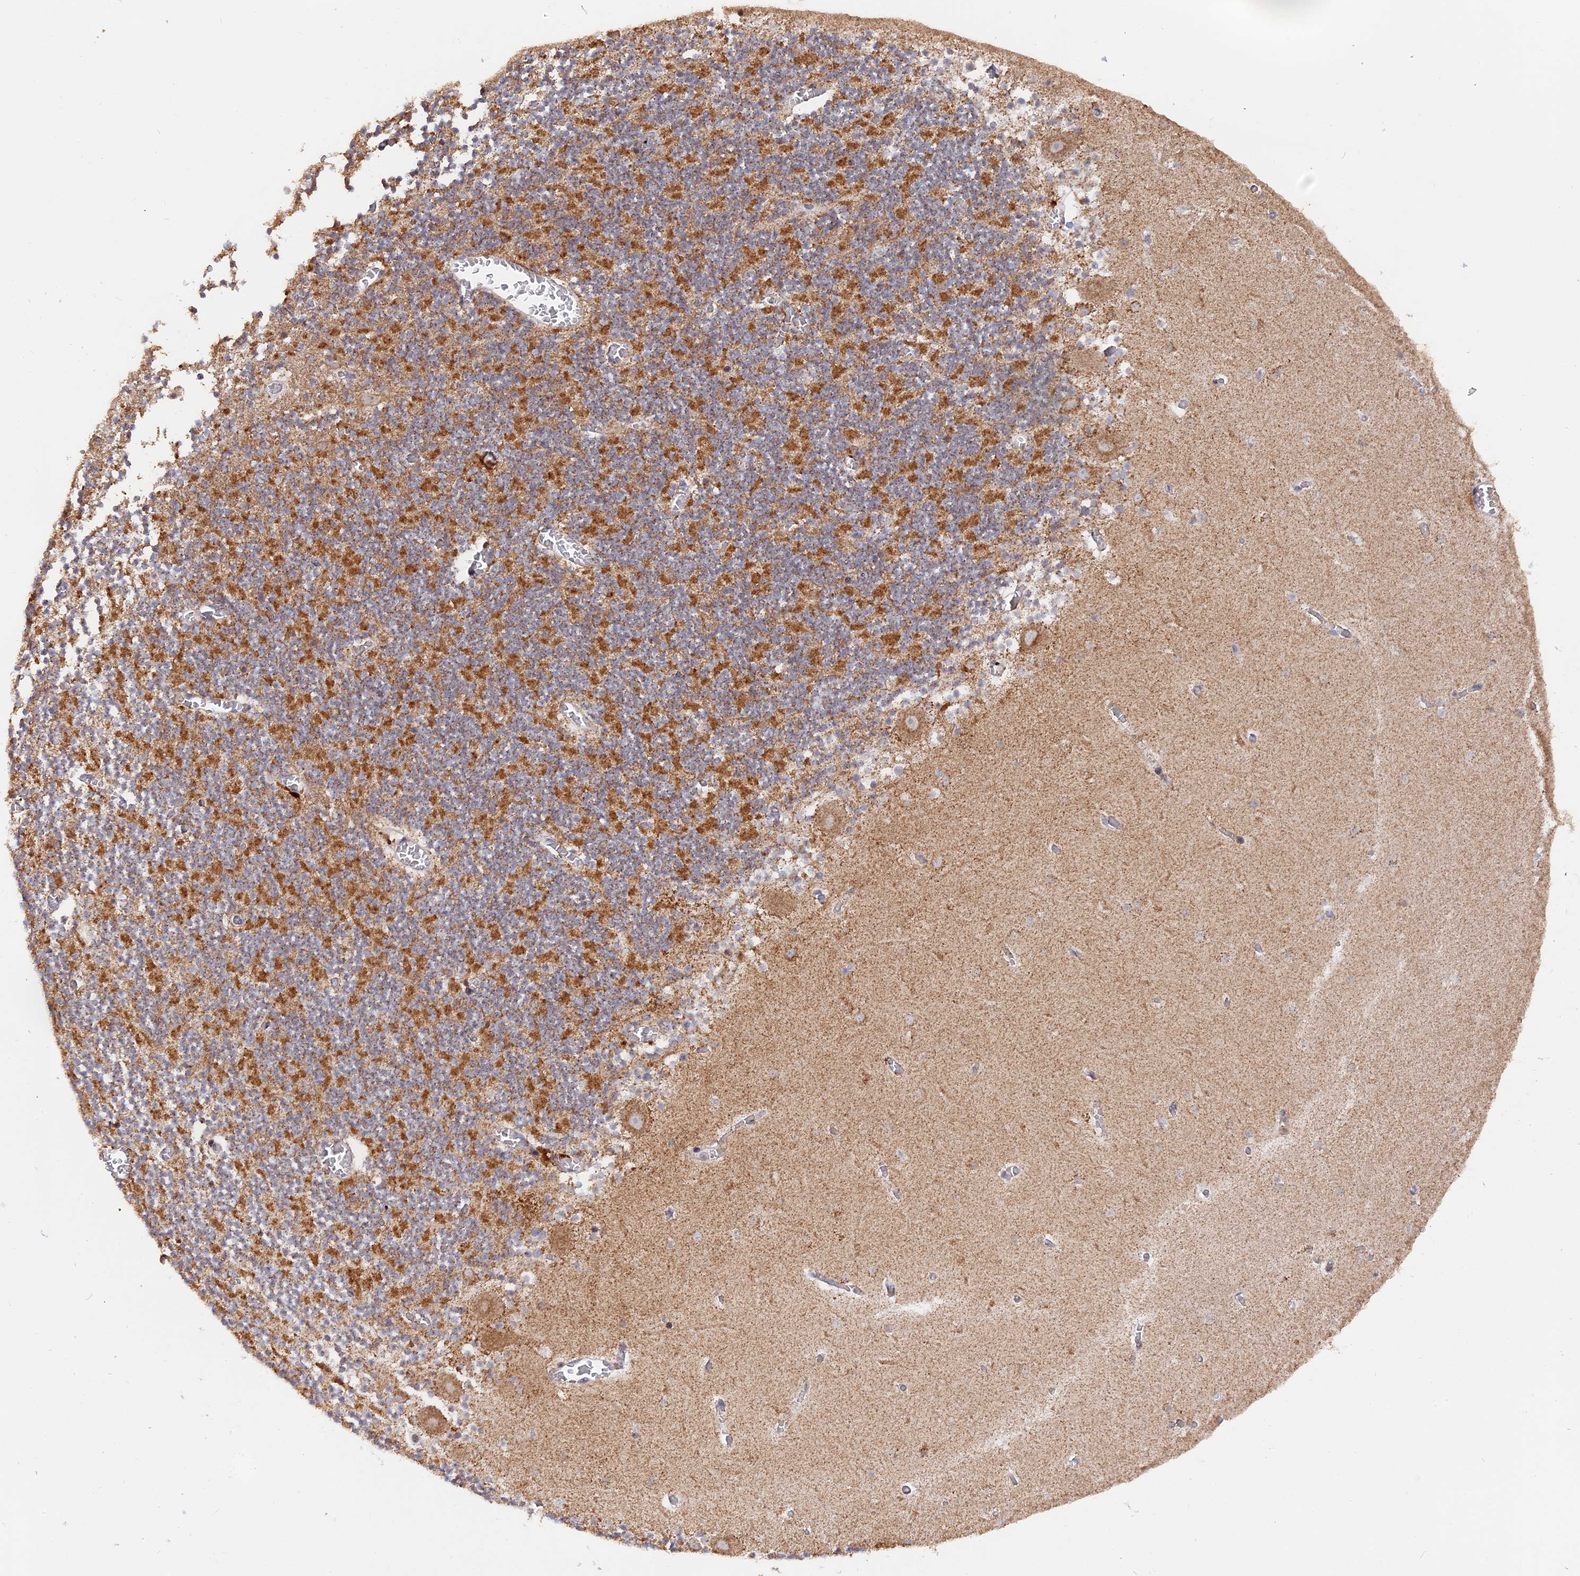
{"staining": {"intensity": "moderate", "quantity": "25%-75%", "location": "cytoplasmic/membranous"}, "tissue": "cerebellum", "cell_type": "Cells in granular layer", "image_type": "normal", "snomed": [{"axis": "morphology", "description": "Normal tissue, NOS"}, {"axis": "topography", "description": "Cerebellum"}], "caption": "Moderate cytoplasmic/membranous expression for a protein is appreciated in approximately 25%-75% of cells in granular layer of unremarkable cerebellum using immunohistochemistry.", "gene": "MPV17L", "patient": {"sex": "female", "age": 28}}